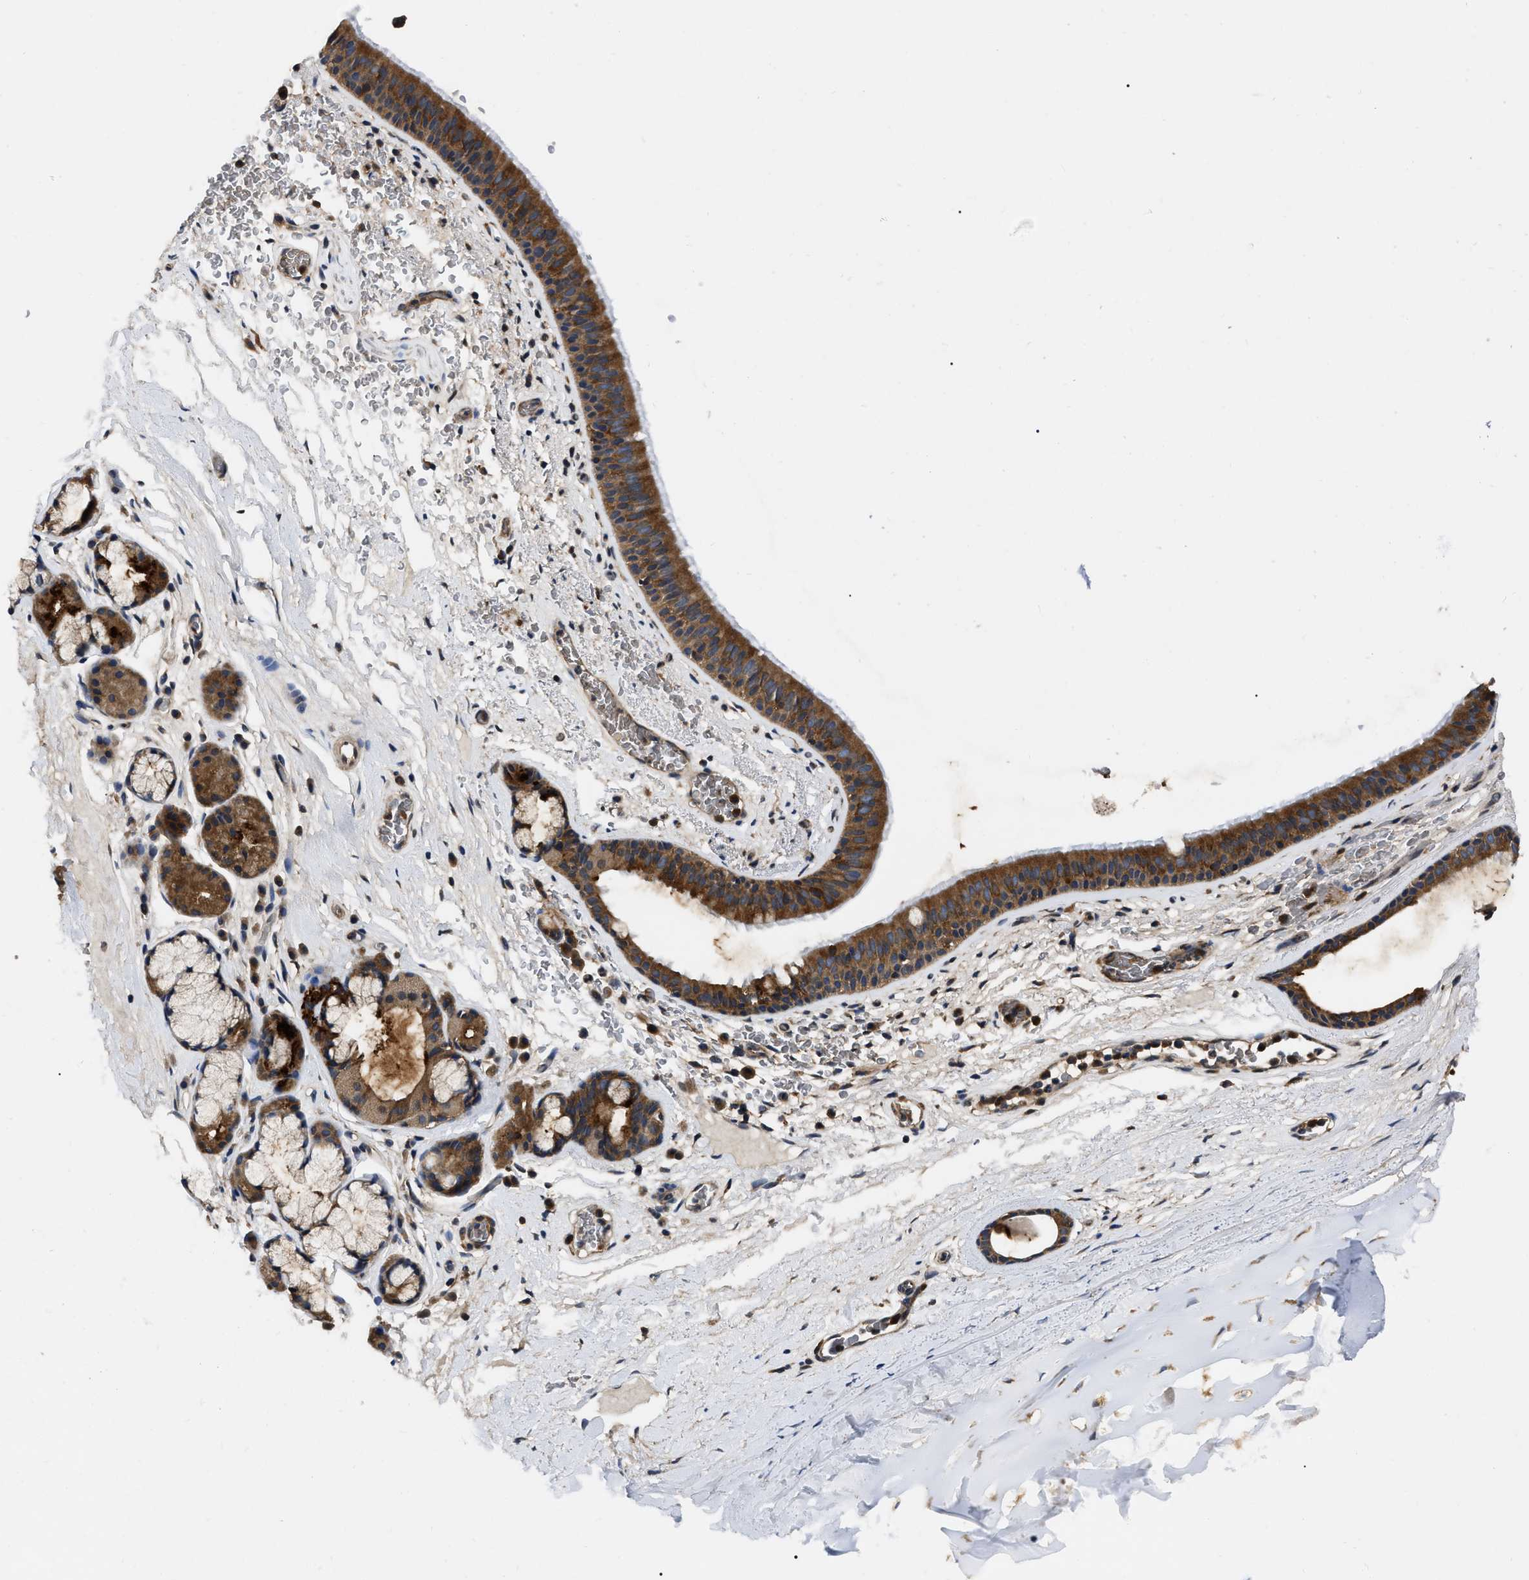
{"staining": {"intensity": "strong", "quantity": ">75%", "location": "cytoplasmic/membranous"}, "tissue": "bronchus", "cell_type": "Respiratory epithelial cells", "image_type": "normal", "snomed": [{"axis": "morphology", "description": "Normal tissue, NOS"}, {"axis": "topography", "description": "Cartilage tissue"}], "caption": "This histopathology image exhibits unremarkable bronchus stained with IHC to label a protein in brown. The cytoplasmic/membranous of respiratory epithelial cells show strong positivity for the protein. Nuclei are counter-stained blue.", "gene": "GET4", "patient": {"sex": "female", "age": 63}}